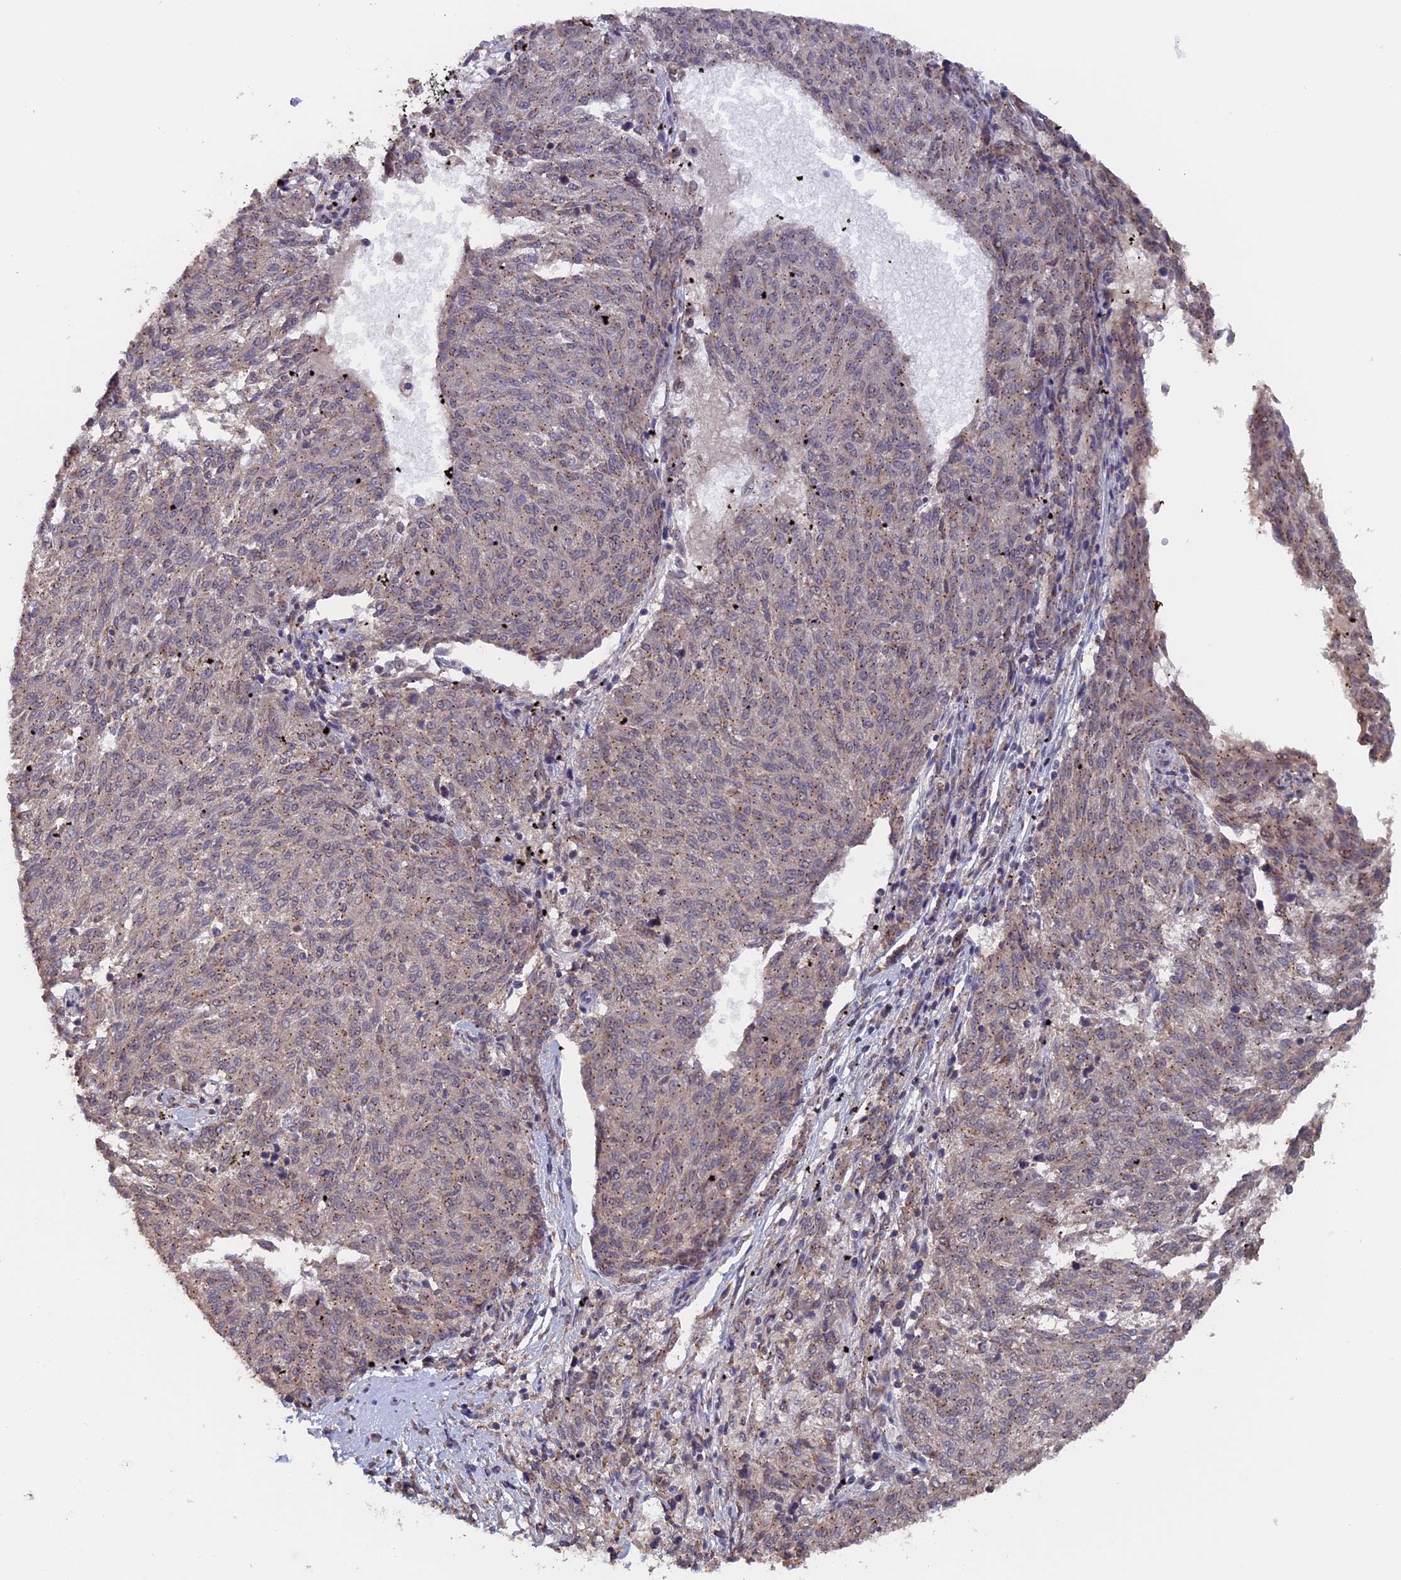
{"staining": {"intensity": "weak", "quantity": "25%-75%", "location": "cytoplasmic/membranous,nuclear"}, "tissue": "melanoma", "cell_type": "Tumor cells", "image_type": "cancer", "snomed": [{"axis": "morphology", "description": "Malignant melanoma, NOS"}, {"axis": "topography", "description": "Skin"}], "caption": "An image of human melanoma stained for a protein demonstrates weak cytoplasmic/membranous and nuclear brown staining in tumor cells.", "gene": "PIGQ", "patient": {"sex": "female", "age": 72}}